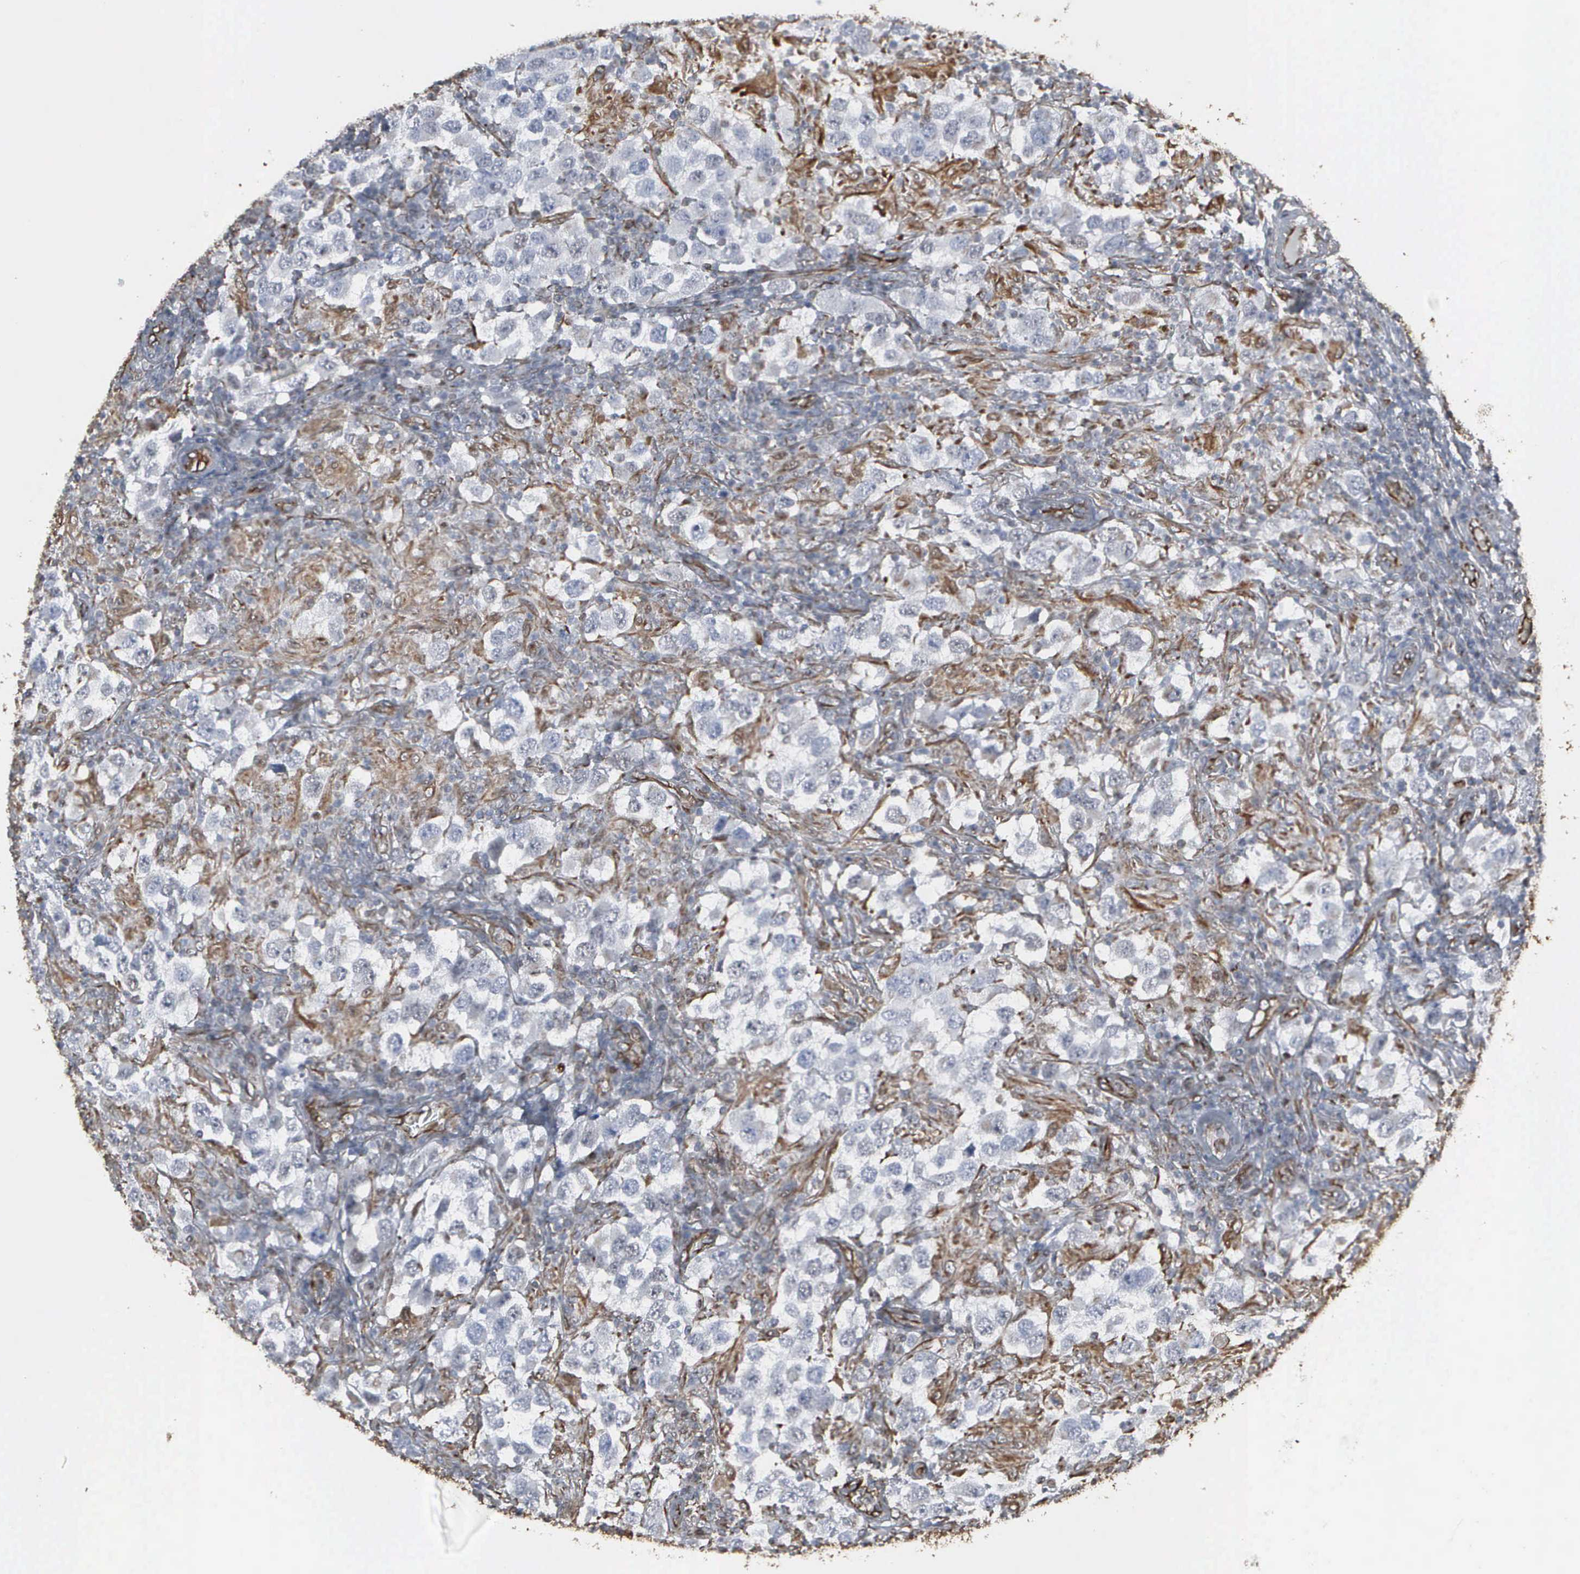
{"staining": {"intensity": "negative", "quantity": "none", "location": "none"}, "tissue": "testis cancer", "cell_type": "Tumor cells", "image_type": "cancer", "snomed": [{"axis": "morphology", "description": "Carcinoma, Embryonal, NOS"}, {"axis": "topography", "description": "Testis"}], "caption": "The image displays no staining of tumor cells in testis cancer.", "gene": "CCNE1", "patient": {"sex": "male", "age": 21}}